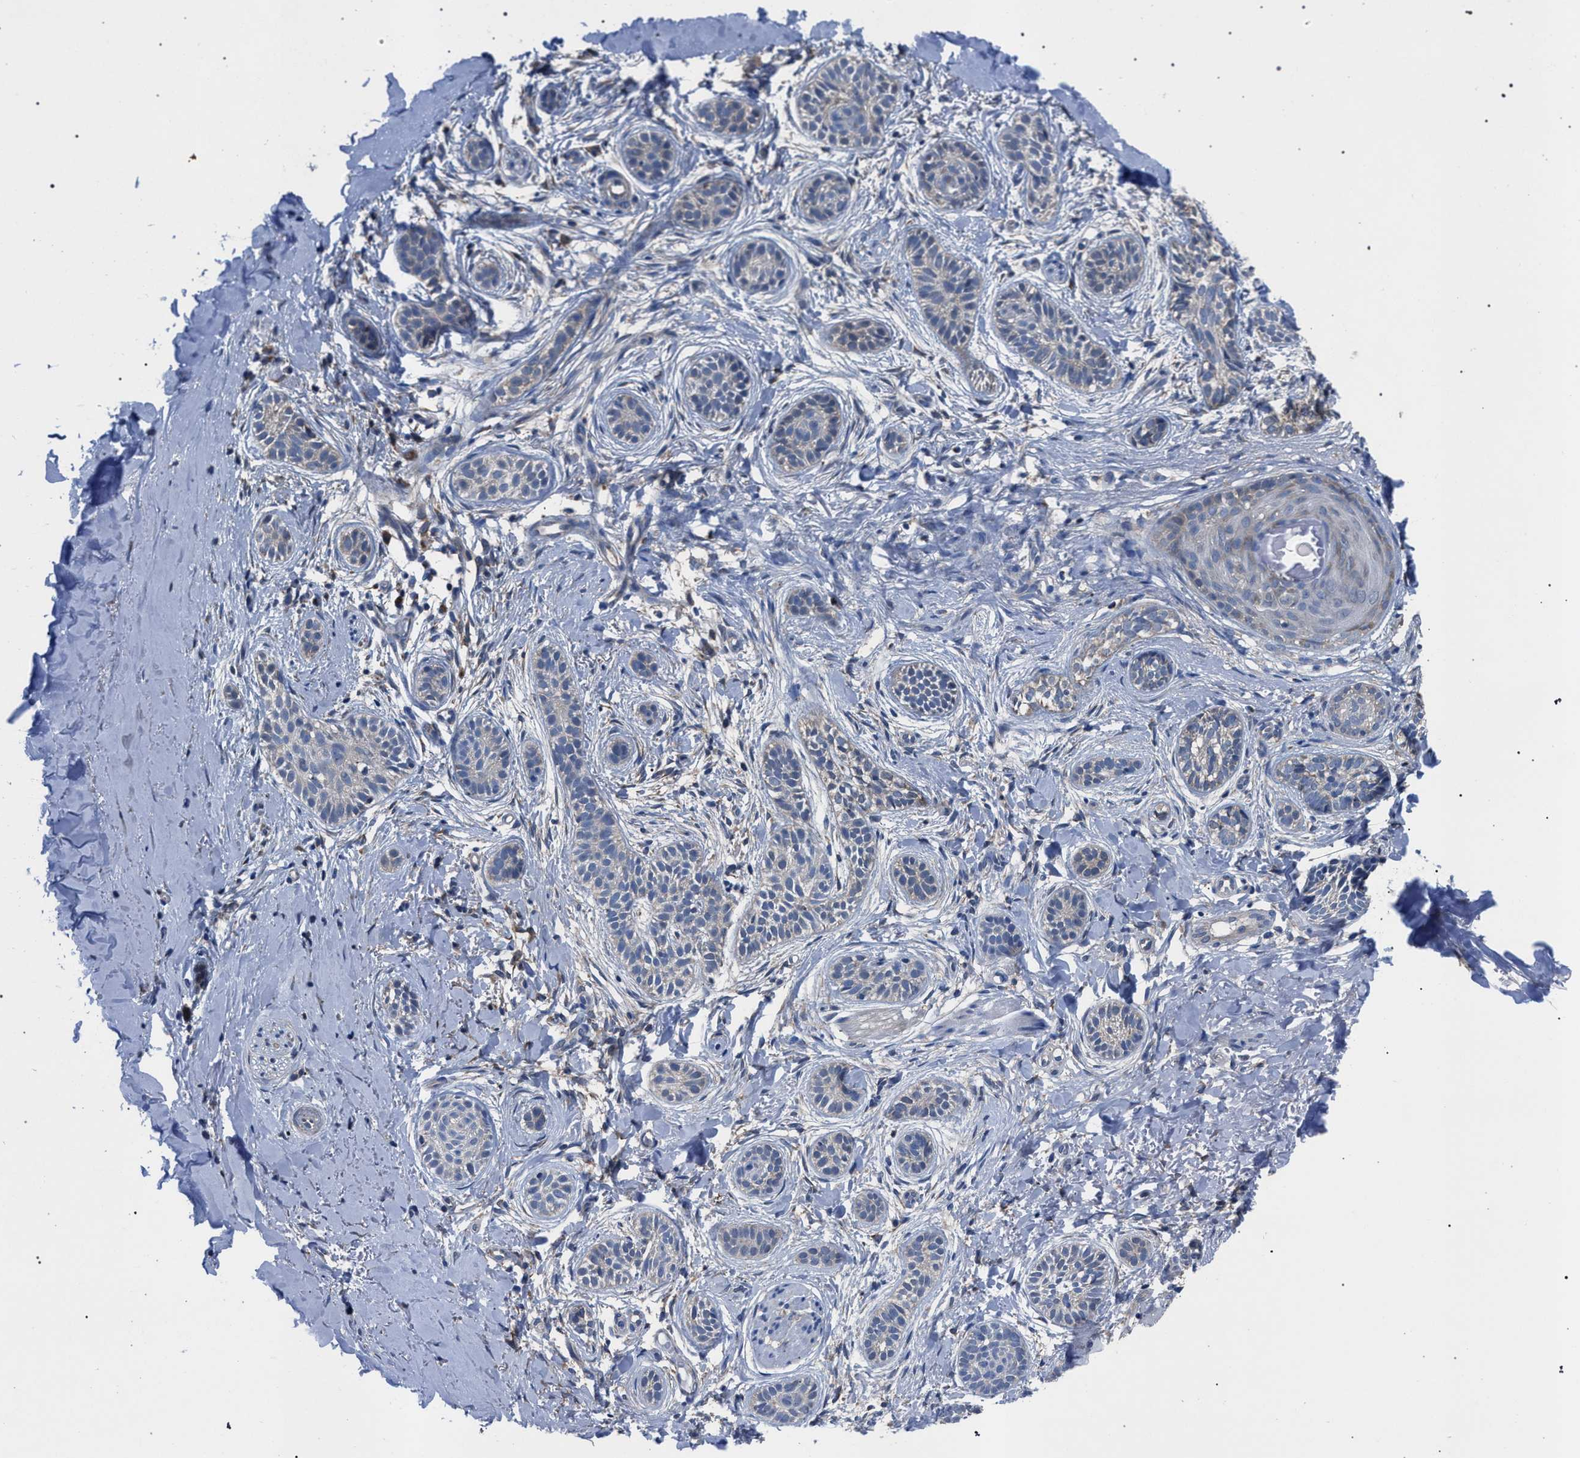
{"staining": {"intensity": "negative", "quantity": "none", "location": "none"}, "tissue": "skin cancer", "cell_type": "Tumor cells", "image_type": "cancer", "snomed": [{"axis": "morphology", "description": "Normal tissue, NOS"}, {"axis": "morphology", "description": "Basal cell carcinoma"}, {"axis": "topography", "description": "Skin"}], "caption": "Tumor cells show no significant protein staining in skin cancer.", "gene": "CRYZ", "patient": {"sex": "male", "age": 63}}